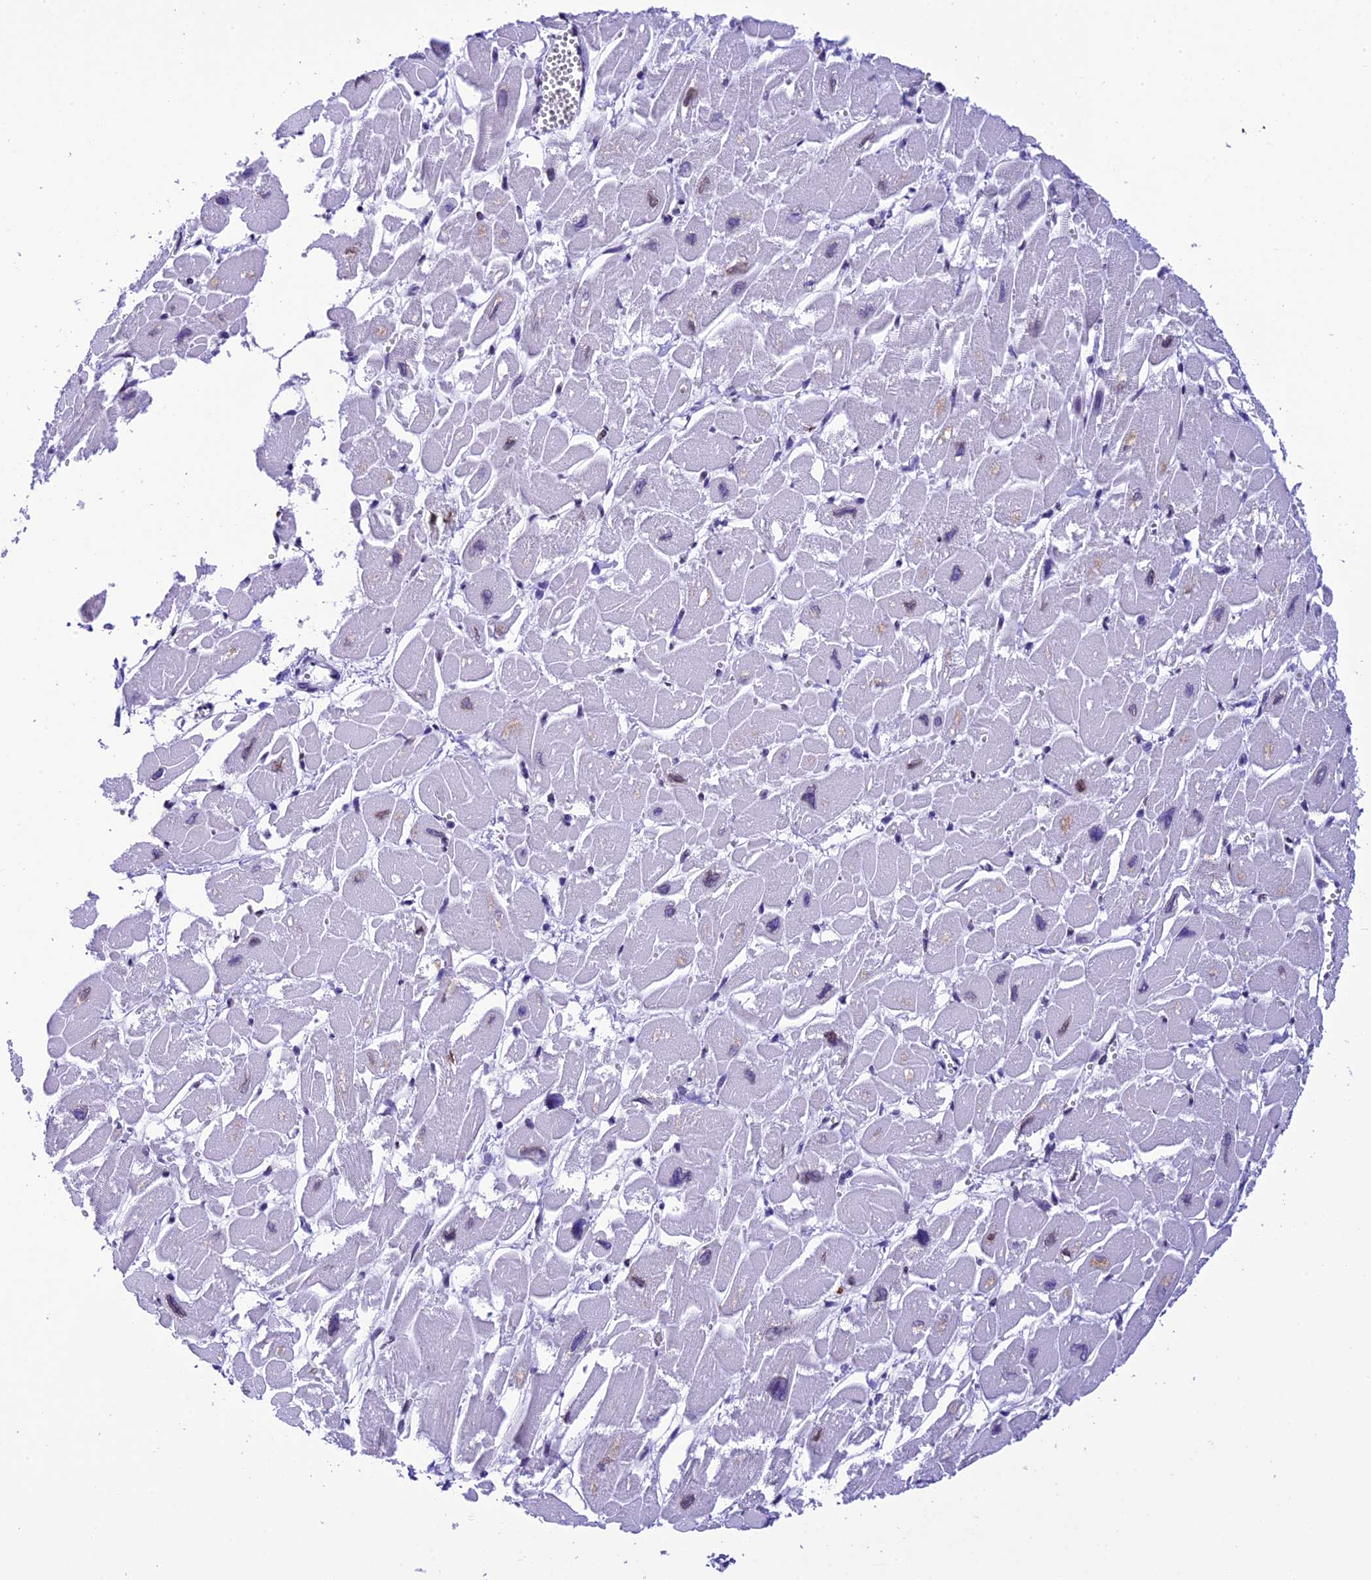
{"staining": {"intensity": "weak", "quantity": "<25%", "location": "cytoplasmic/membranous,nuclear"}, "tissue": "heart muscle", "cell_type": "Cardiomyocytes", "image_type": "normal", "snomed": [{"axis": "morphology", "description": "Normal tissue, NOS"}, {"axis": "topography", "description": "Heart"}], "caption": "IHC micrograph of normal heart muscle: human heart muscle stained with DAB shows no significant protein expression in cardiomyocytes.", "gene": "METTL25", "patient": {"sex": "male", "age": 54}}